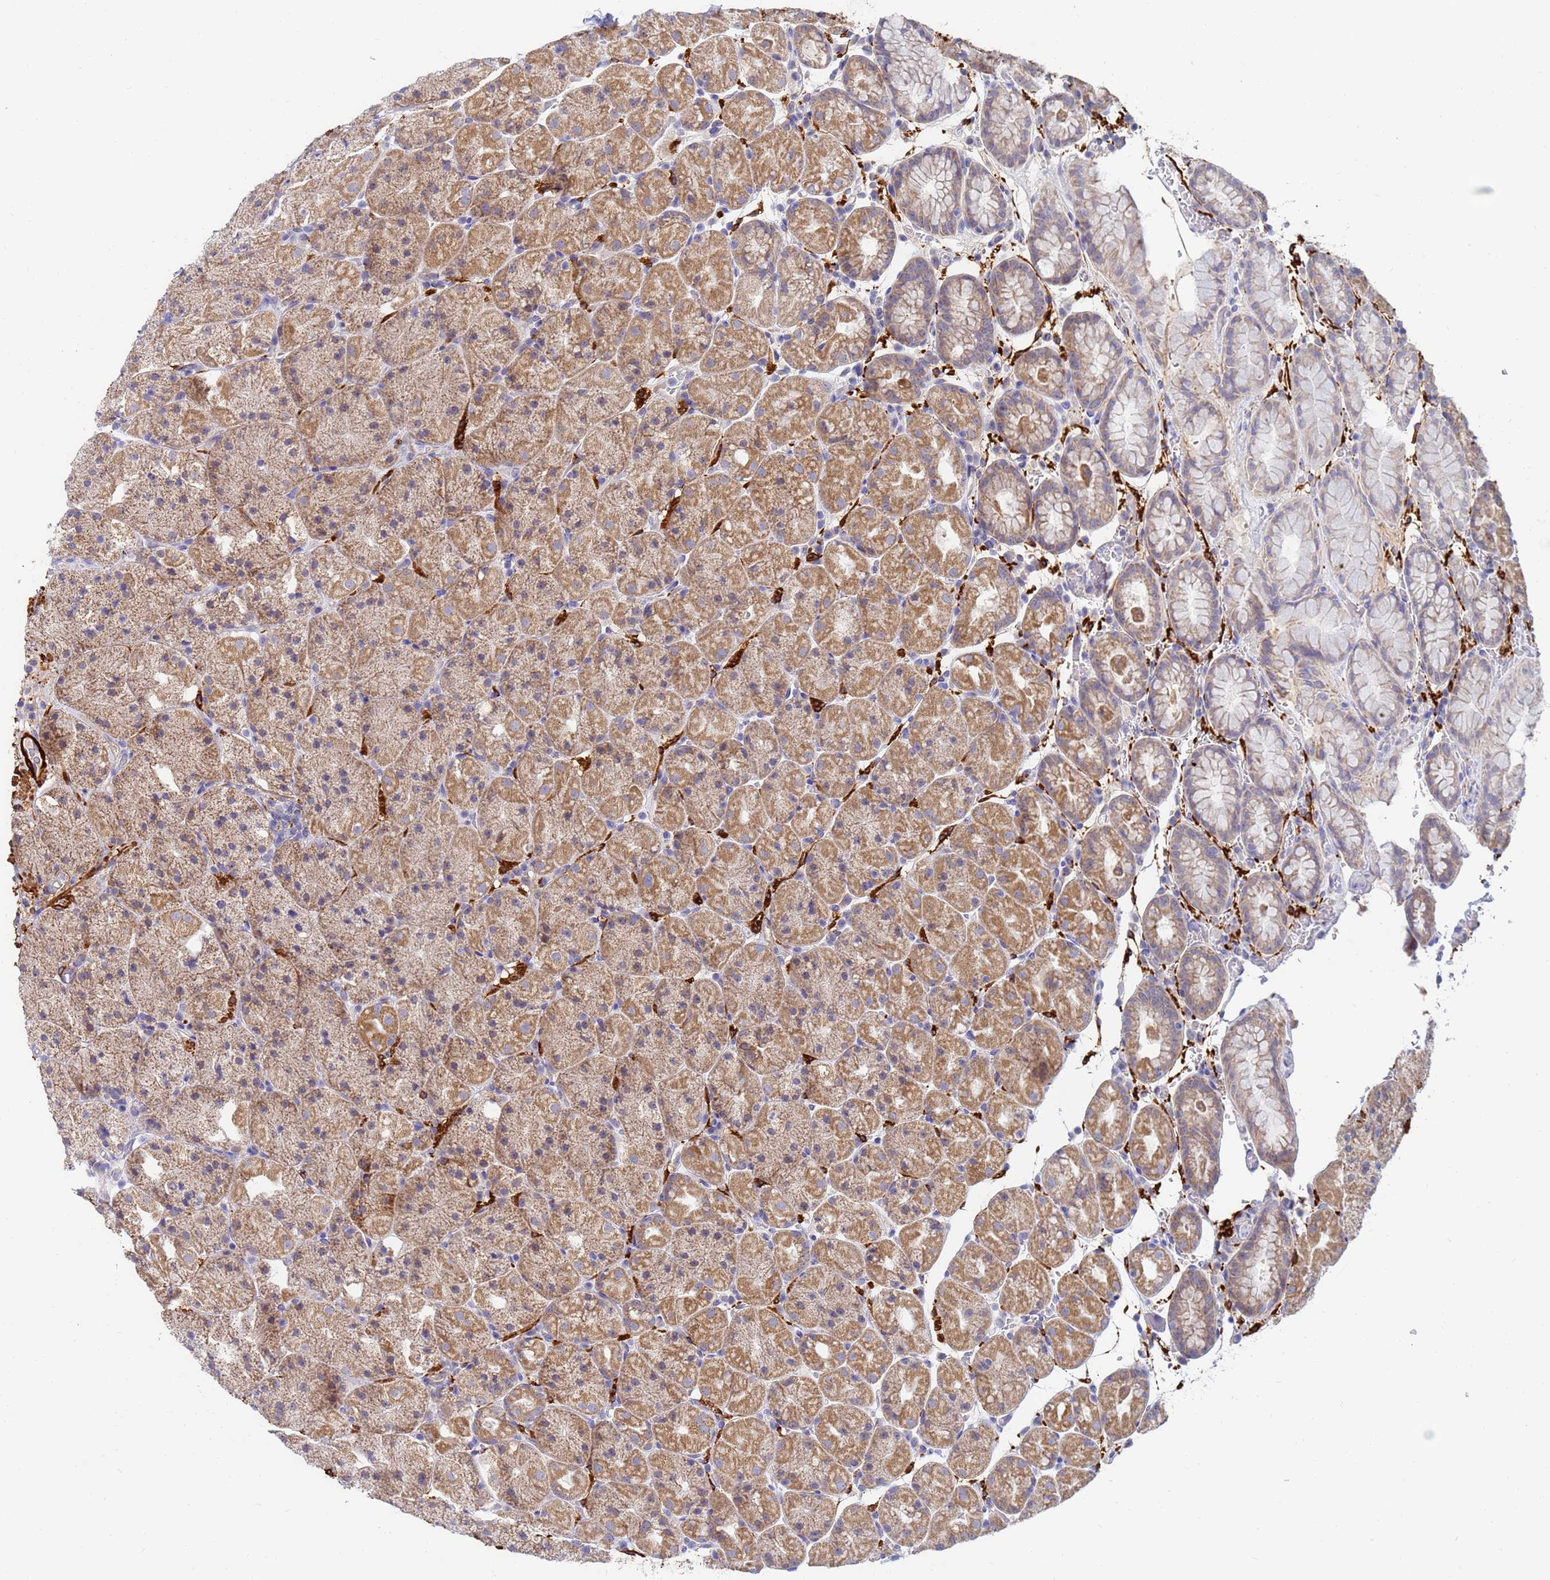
{"staining": {"intensity": "moderate", "quantity": ">75%", "location": "cytoplasmic/membranous"}, "tissue": "stomach", "cell_type": "Glandular cells", "image_type": "normal", "snomed": [{"axis": "morphology", "description": "Normal tissue, NOS"}, {"axis": "topography", "description": "Stomach, upper"}, {"axis": "topography", "description": "Stomach, lower"}], "caption": "An immunohistochemistry micrograph of unremarkable tissue is shown. Protein staining in brown highlights moderate cytoplasmic/membranous positivity in stomach within glandular cells.", "gene": "SDR39U1", "patient": {"sex": "male", "age": 67}}